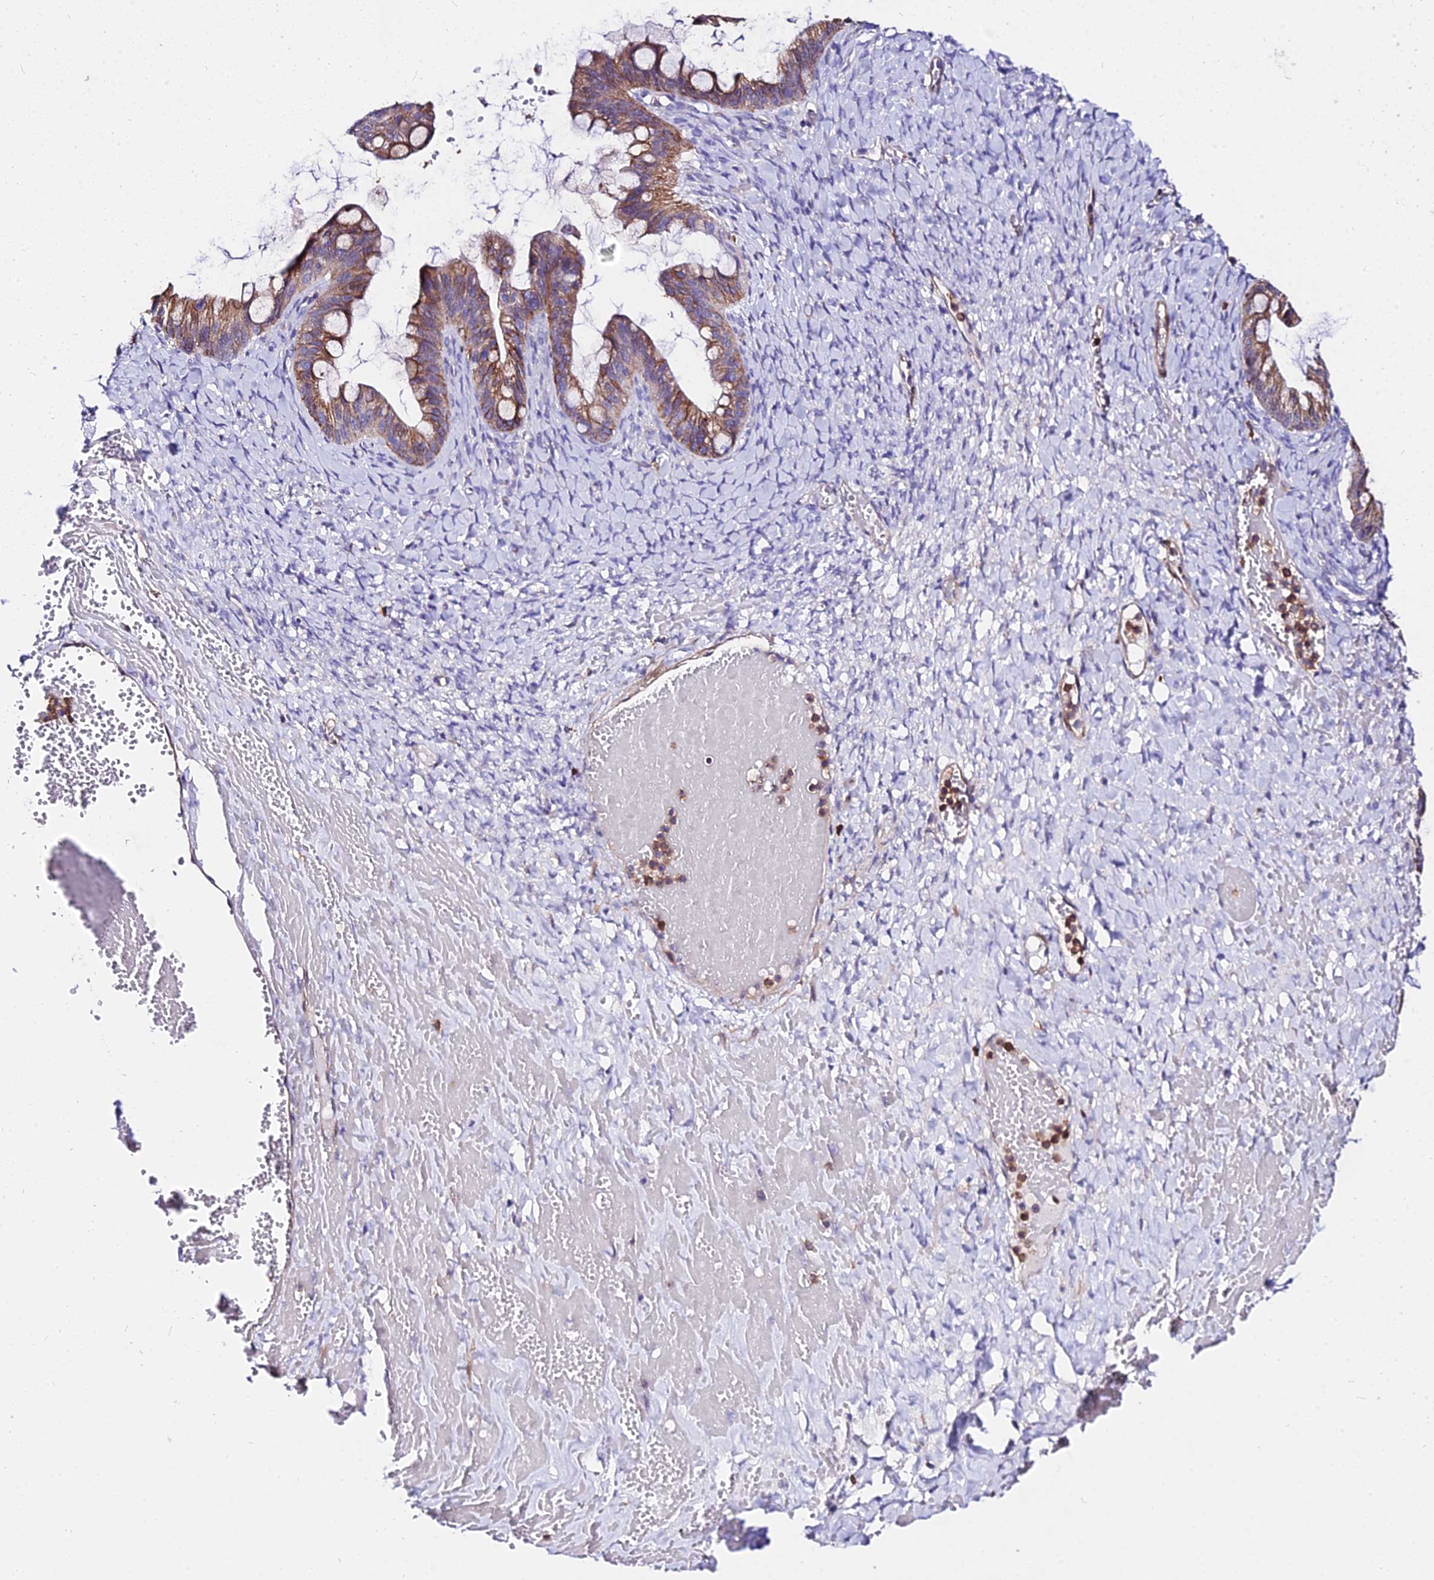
{"staining": {"intensity": "moderate", "quantity": ">75%", "location": "cytoplasmic/membranous"}, "tissue": "ovarian cancer", "cell_type": "Tumor cells", "image_type": "cancer", "snomed": [{"axis": "morphology", "description": "Cystadenocarcinoma, mucinous, NOS"}, {"axis": "topography", "description": "Ovary"}], "caption": "This is a micrograph of IHC staining of ovarian cancer (mucinous cystadenocarcinoma), which shows moderate staining in the cytoplasmic/membranous of tumor cells.", "gene": "CSRP1", "patient": {"sex": "female", "age": 73}}